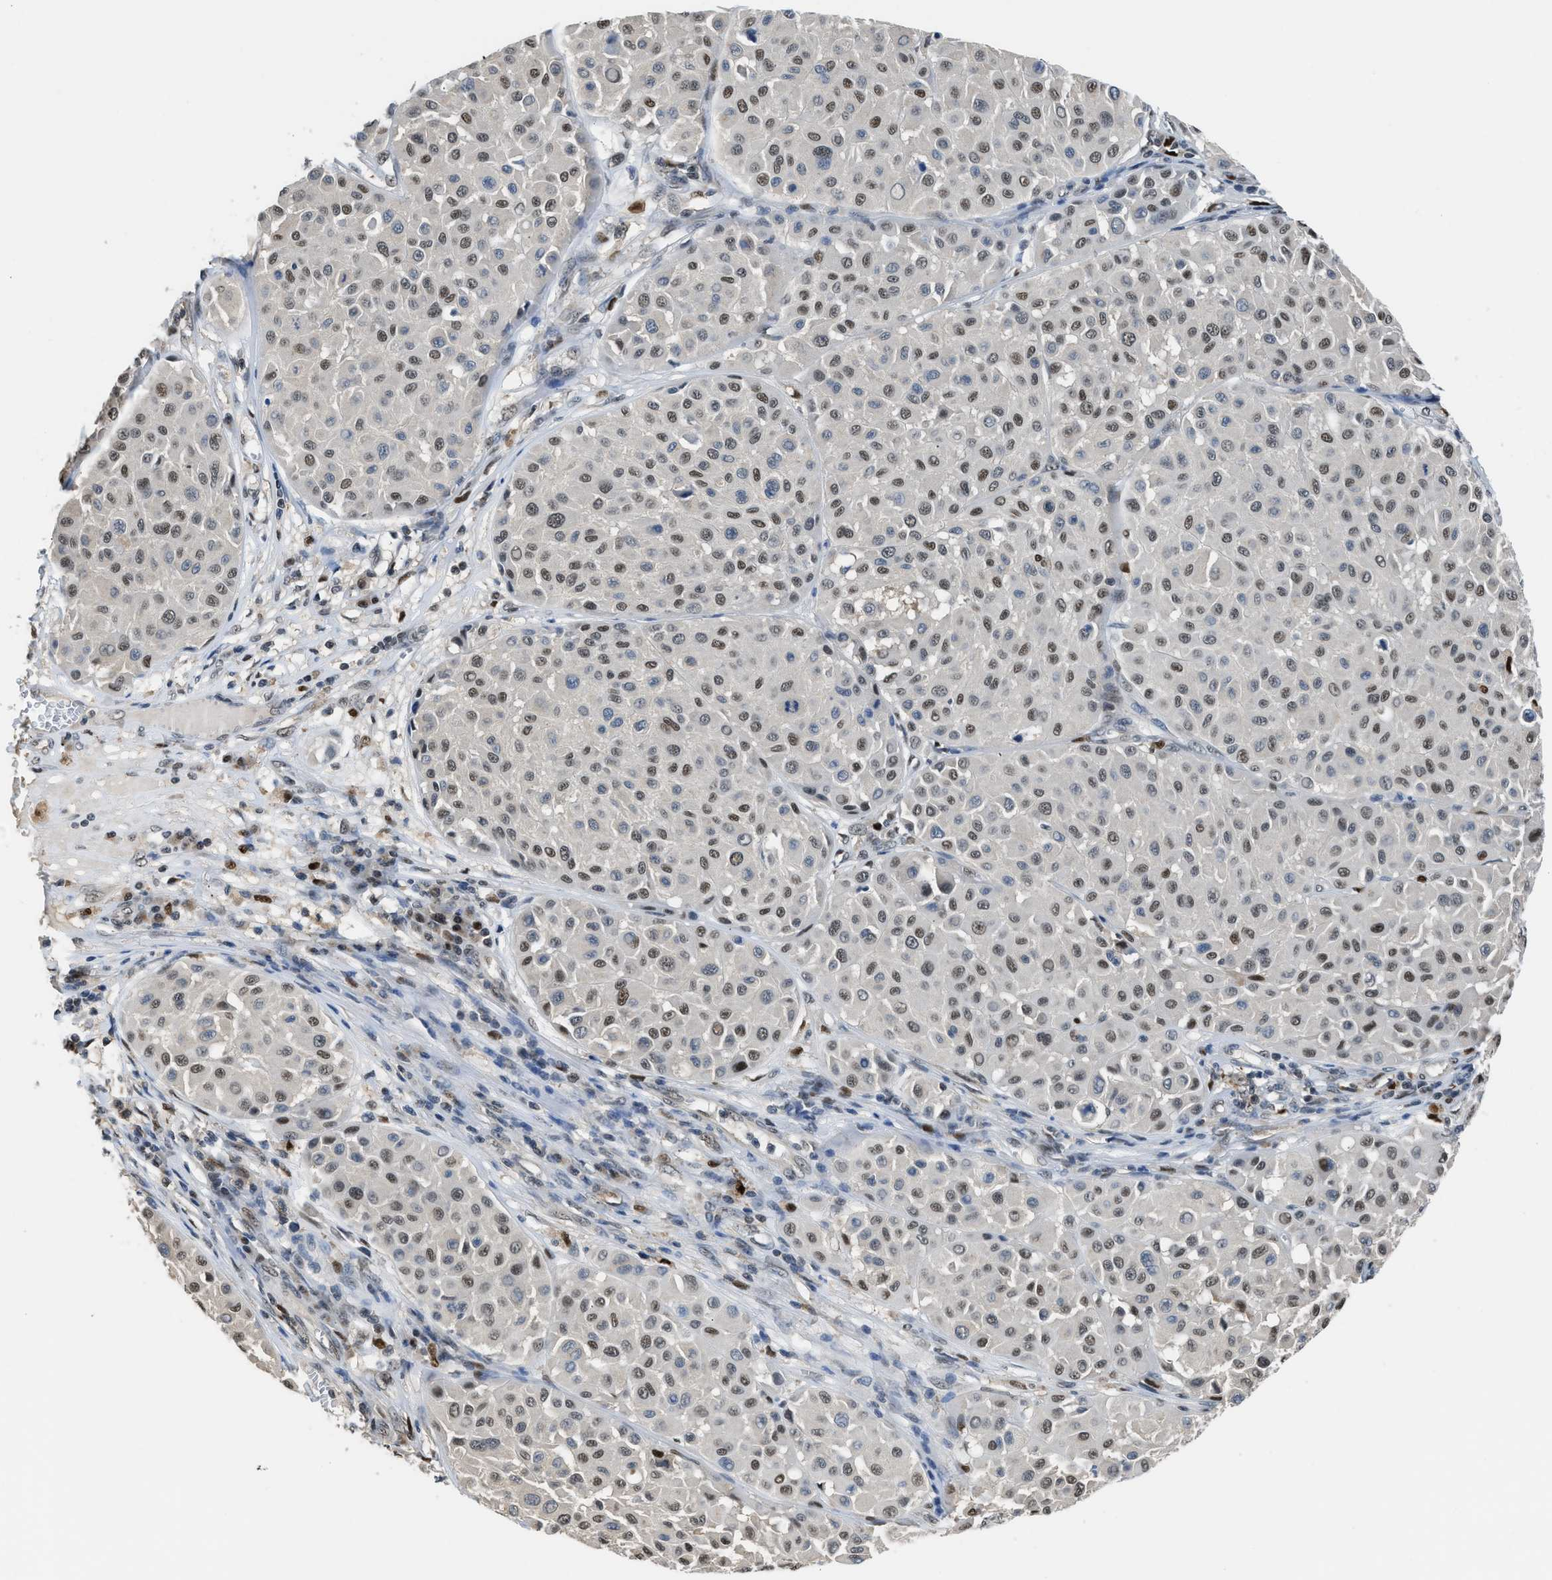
{"staining": {"intensity": "weak", "quantity": "25%-75%", "location": "nuclear"}, "tissue": "melanoma", "cell_type": "Tumor cells", "image_type": "cancer", "snomed": [{"axis": "morphology", "description": "Malignant melanoma, Metastatic site"}, {"axis": "topography", "description": "Soft tissue"}], "caption": "This micrograph demonstrates malignant melanoma (metastatic site) stained with immunohistochemistry (IHC) to label a protein in brown. The nuclear of tumor cells show weak positivity for the protein. Nuclei are counter-stained blue.", "gene": "ALX1", "patient": {"sex": "male", "age": 41}}